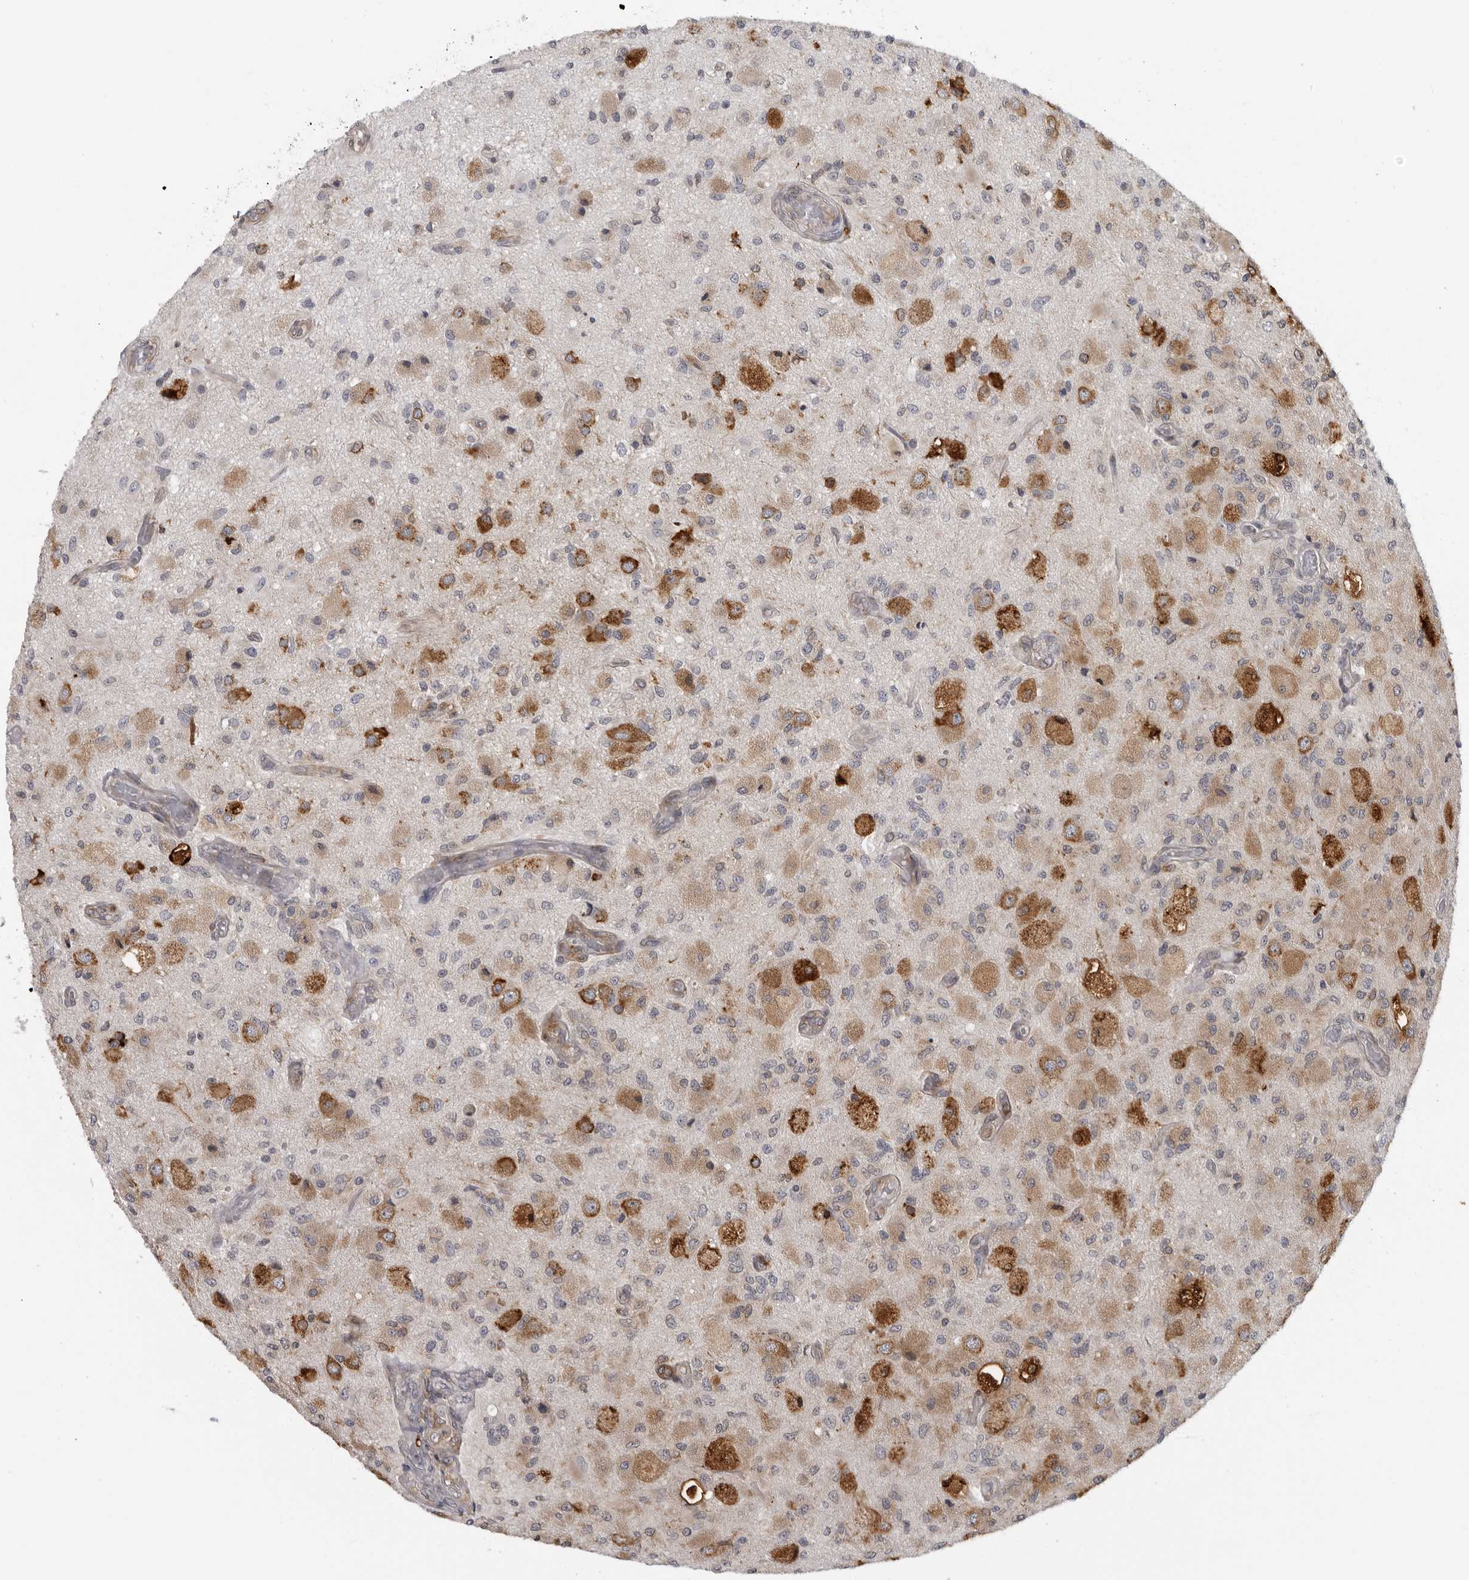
{"staining": {"intensity": "strong", "quantity": "<25%", "location": "cytoplasmic/membranous"}, "tissue": "glioma", "cell_type": "Tumor cells", "image_type": "cancer", "snomed": [{"axis": "morphology", "description": "Normal tissue, NOS"}, {"axis": "morphology", "description": "Glioma, malignant, High grade"}, {"axis": "topography", "description": "Cerebral cortex"}], "caption": "Immunohistochemical staining of human glioma reveals medium levels of strong cytoplasmic/membranous positivity in about <25% of tumor cells.", "gene": "ALPK2", "patient": {"sex": "male", "age": 77}}